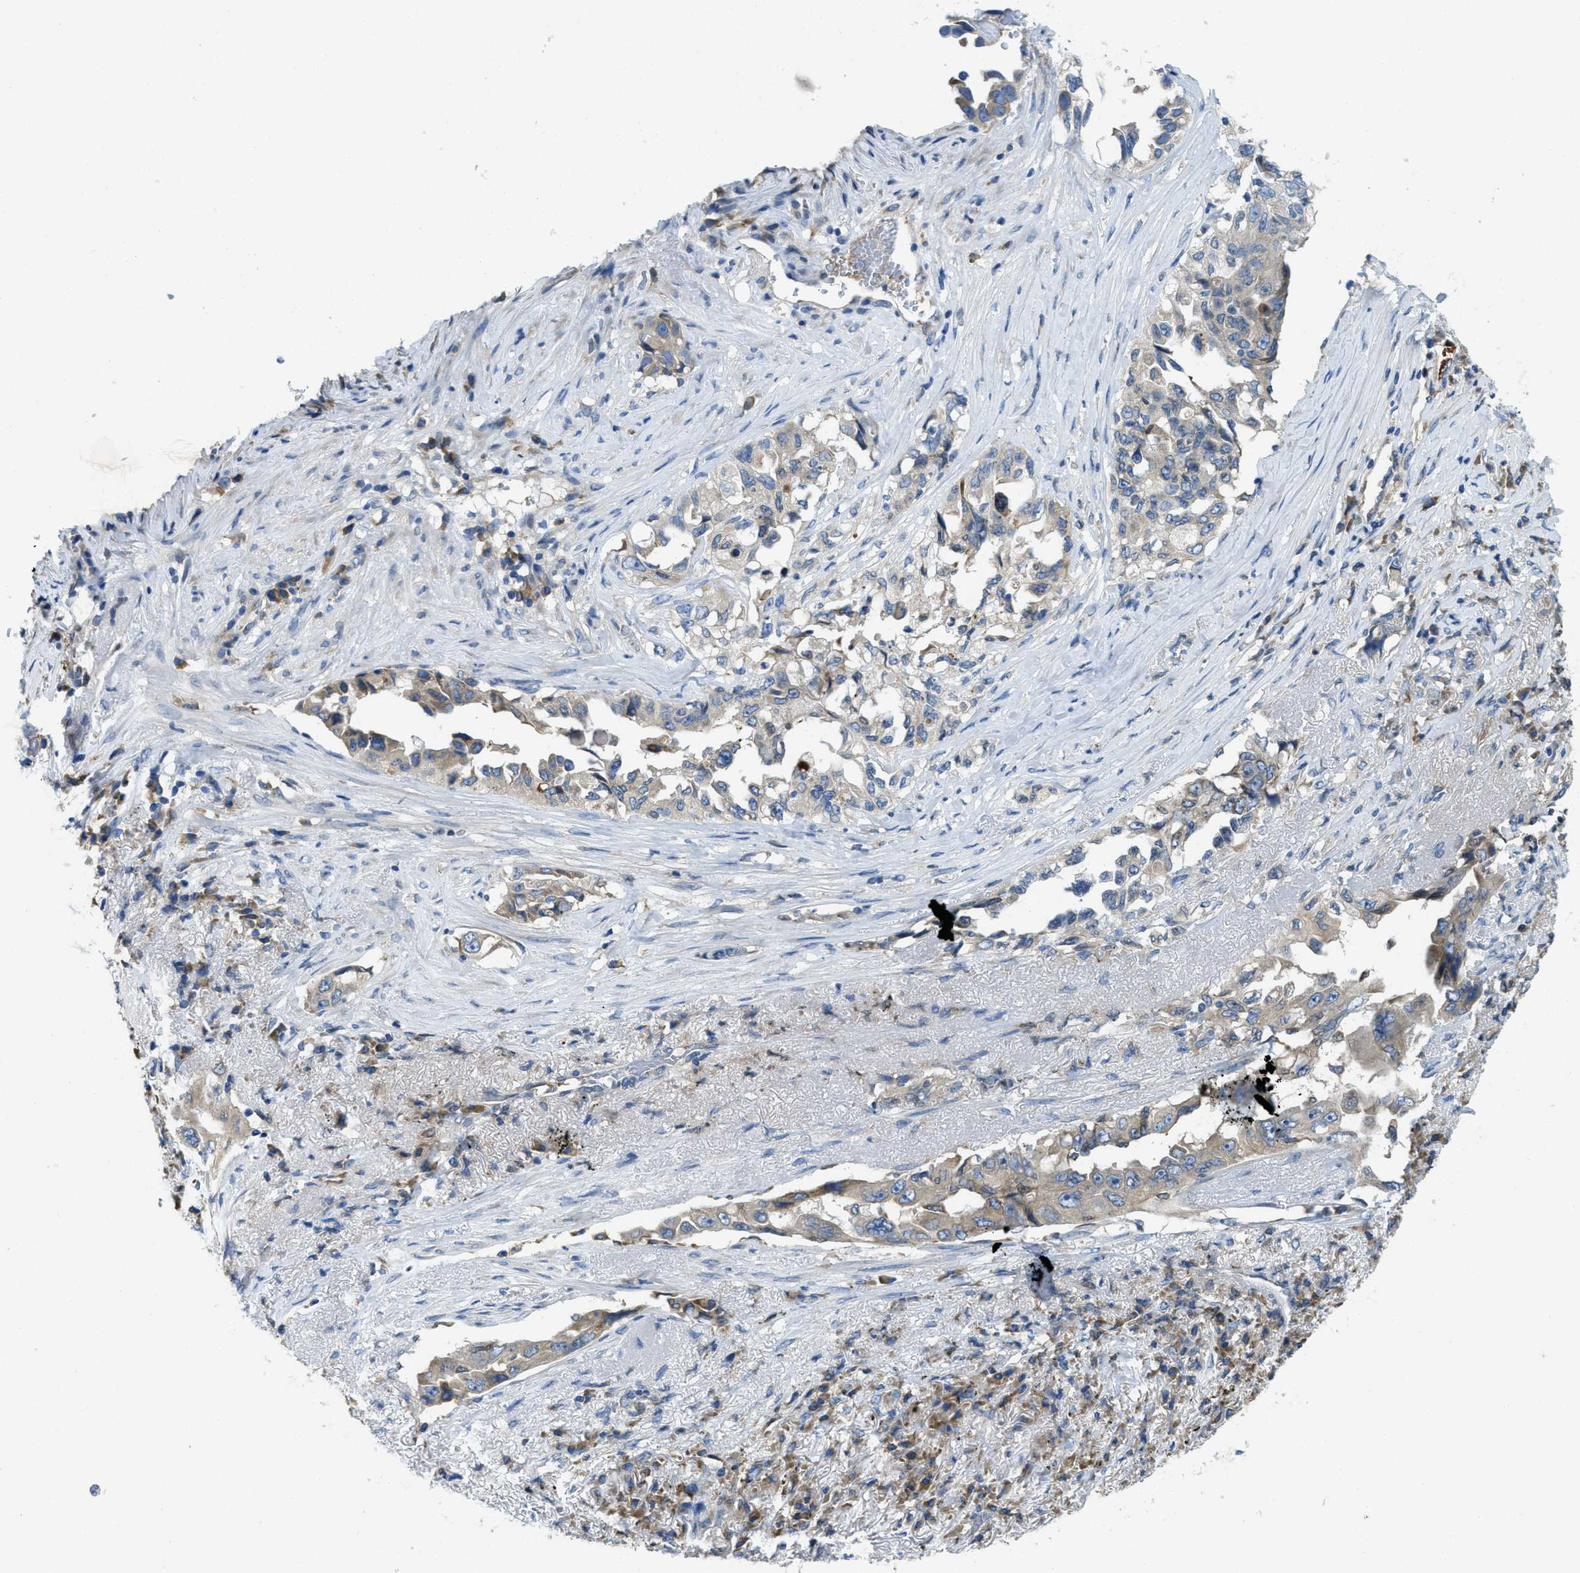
{"staining": {"intensity": "weak", "quantity": "<25%", "location": "cytoplasmic/membranous"}, "tissue": "lung cancer", "cell_type": "Tumor cells", "image_type": "cancer", "snomed": [{"axis": "morphology", "description": "Adenocarcinoma, NOS"}, {"axis": "topography", "description": "Lung"}], "caption": "Protein analysis of adenocarcinoma (lung) demonstrates no significant expression in tumor cells.", "gene": "MPDU1", "patient": {"sex": "female", "age": 51}}